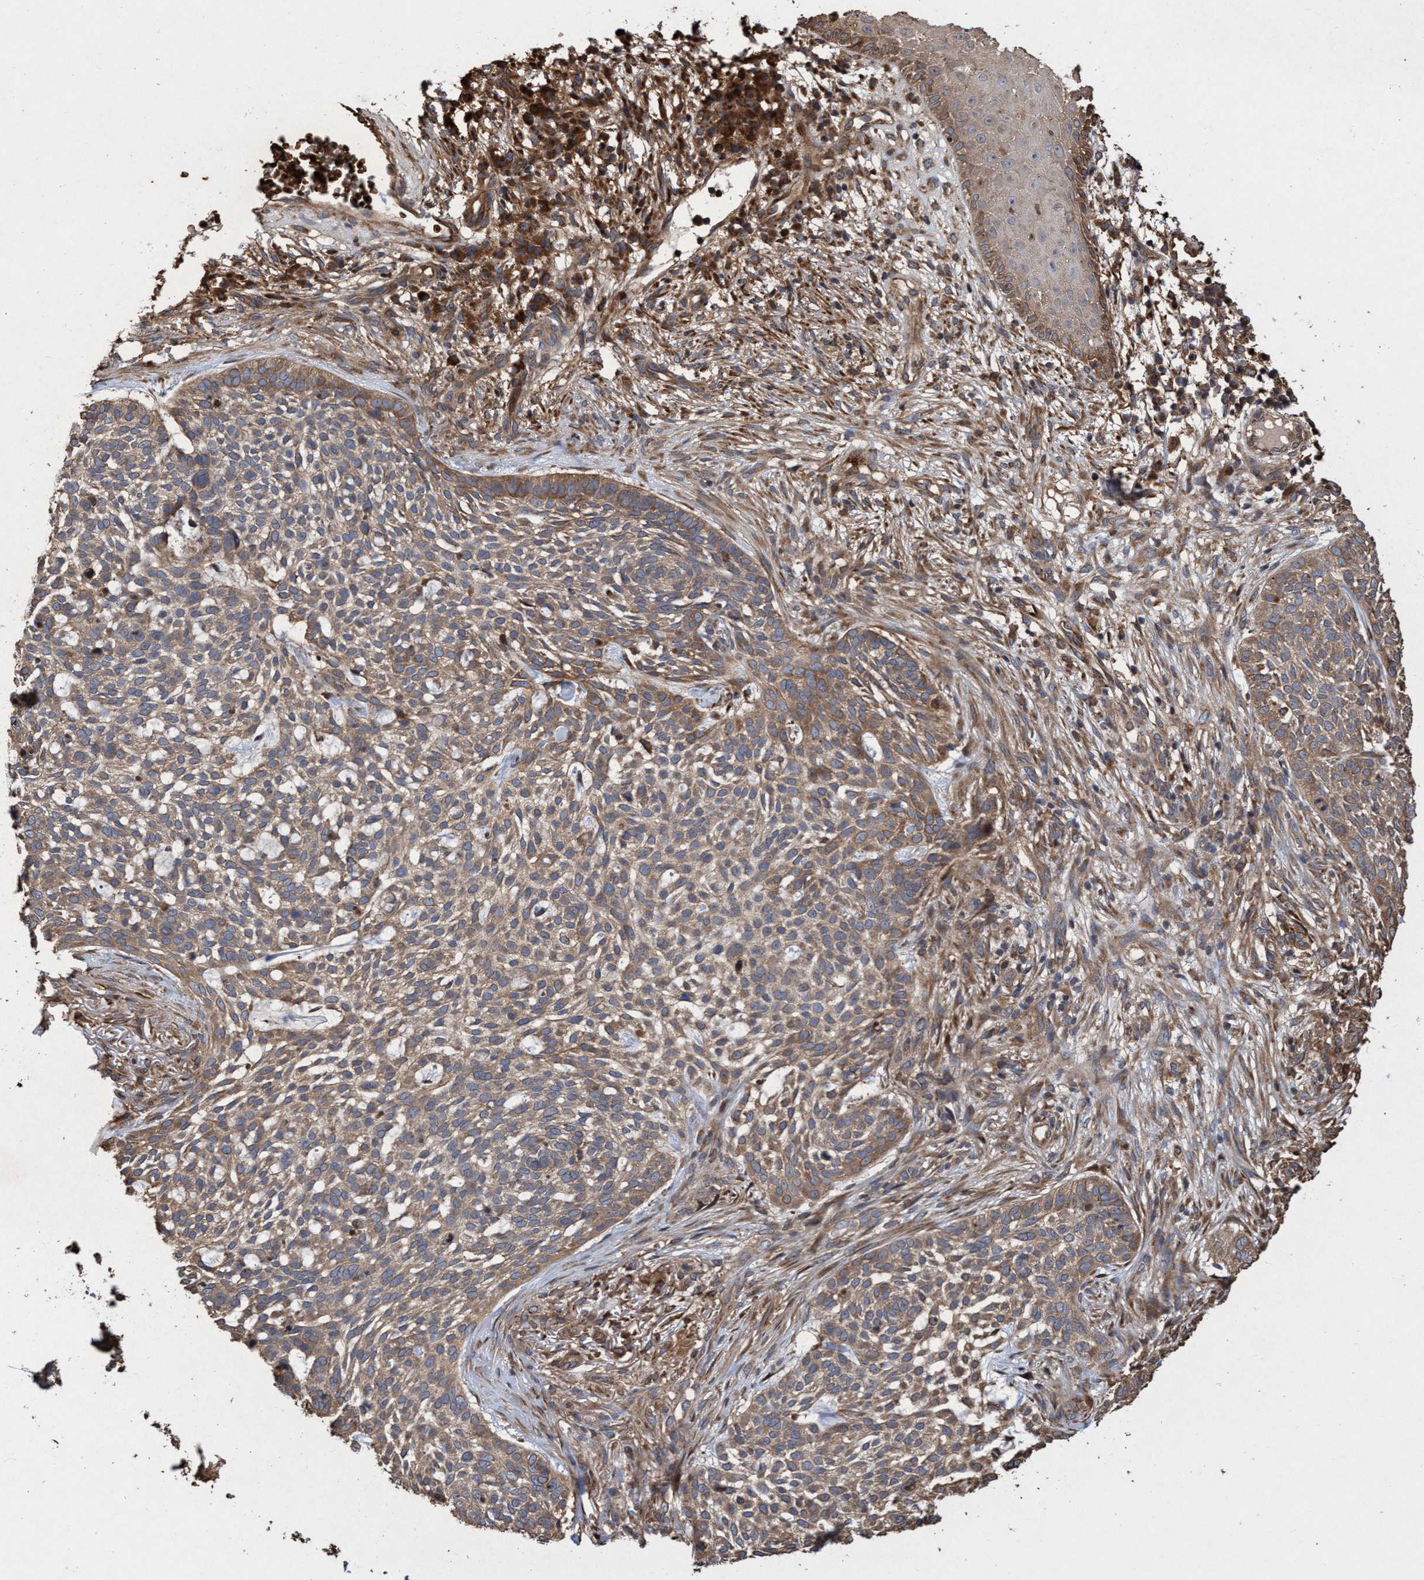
{"staining": {"intensity": "moderate", "quantity": ">75%", "location": "cytoplasmic/membranous"}, "tissue": "skin cancer", "cell_type": "Tumor cells", "image_type": "cancer", "snomed": [{"axis": "morphology", "description": "Basal cell carcinoma"}, {"axis": "topography", "description": "Skin"}], "caption": "IHC (DAB (3,3'-diaminobenzidine)) staining of human skin basal cell carcinoma demonstrates moderate cytoplasmic/membranous protein staining in approximately >75% of tumor cells. The staining was performed using DAB to visualize the protein expression in brown, while the nuclei were stained in blue with hematoxylin (Magnification: 20x).", "gene": "CHMP6", "patient": {"sex": "female", "age": 64}}